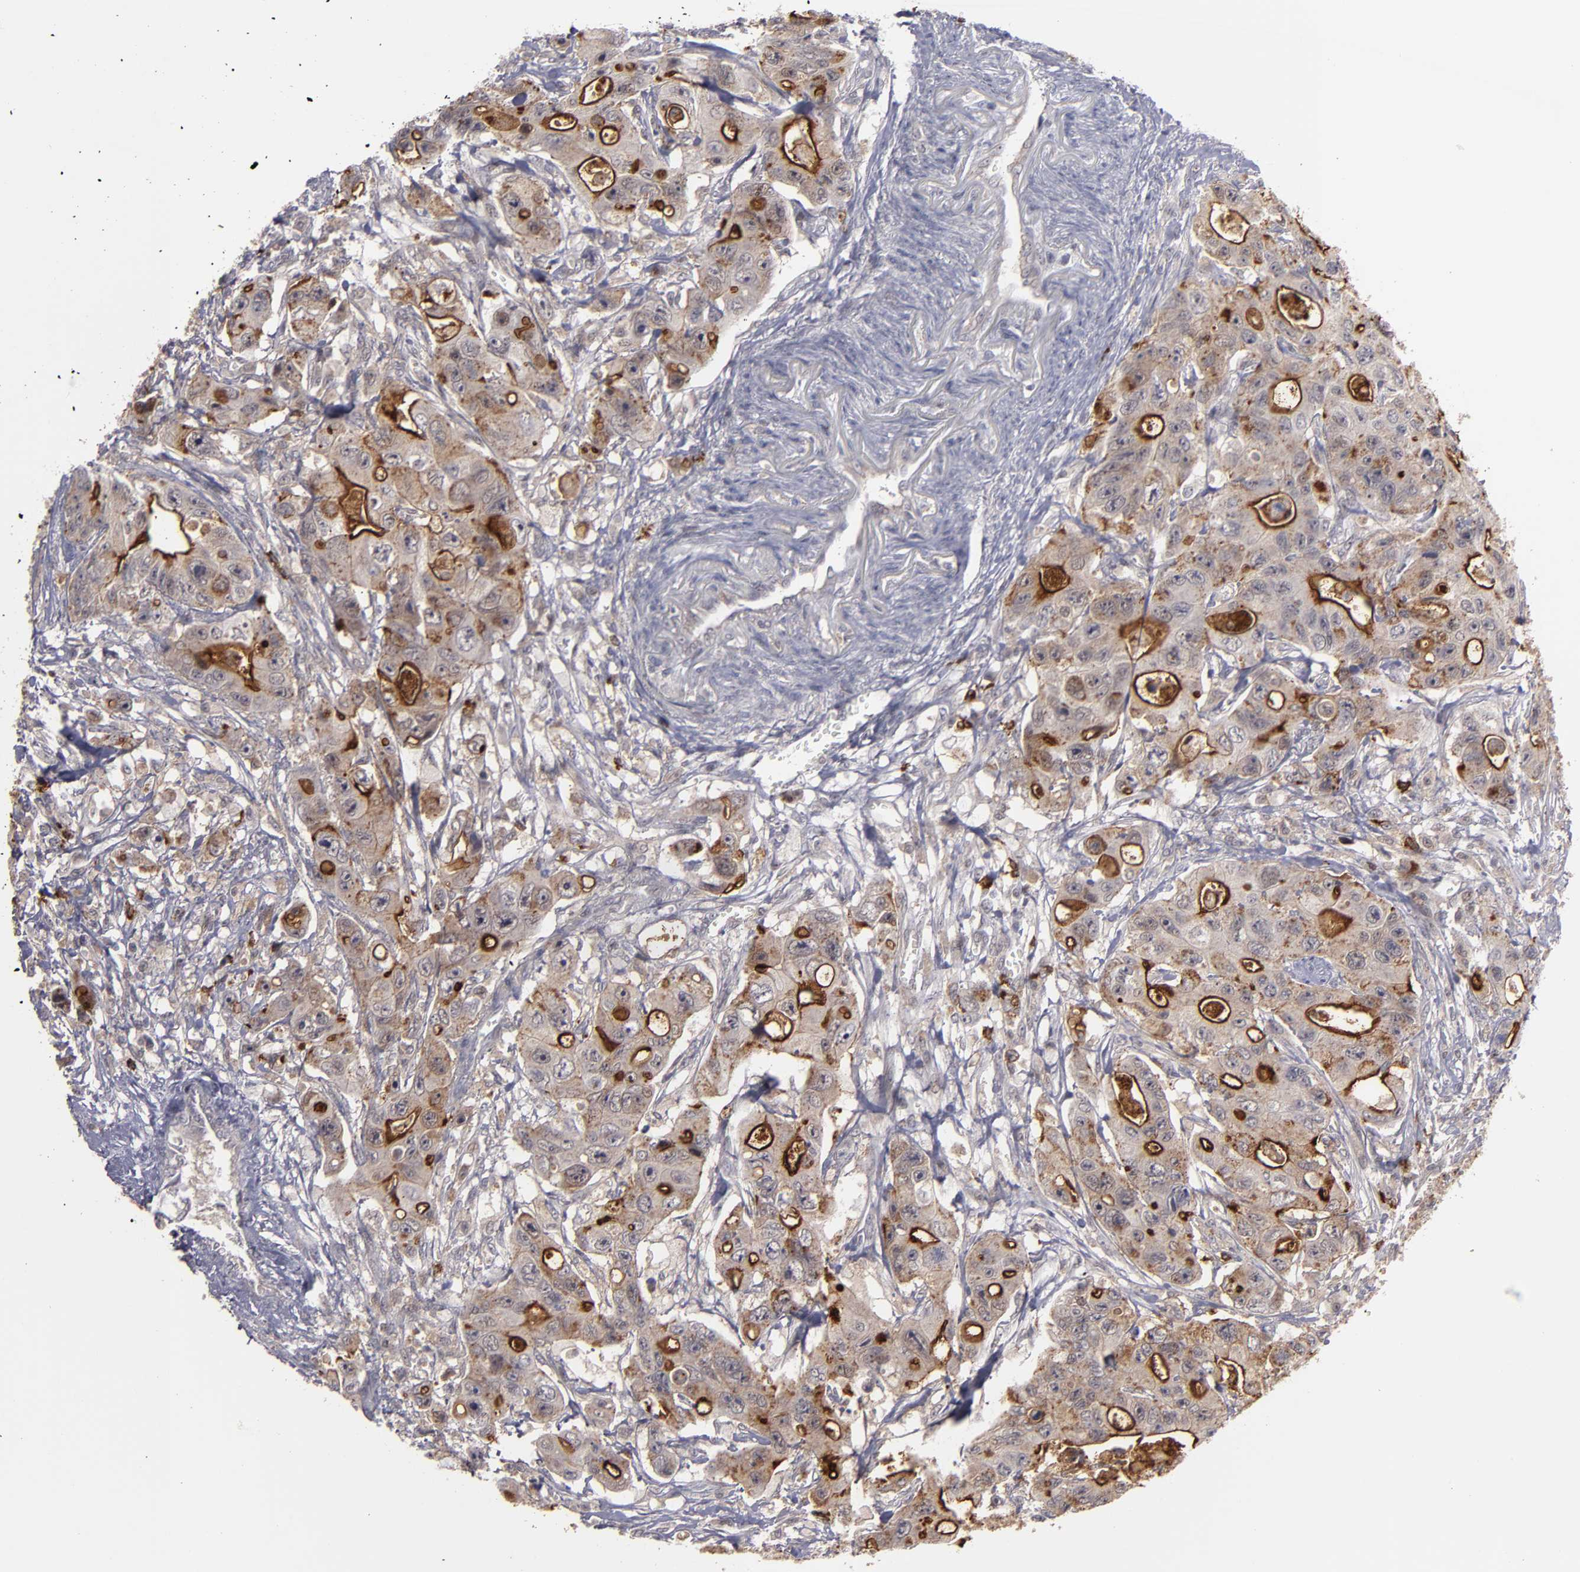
{"staining": {"intensity": "moderate", "quantity": ">75%", "location": "cytoplasmic/membranous"}, "tissue": "colorectal cancer", "cell_type": "Tumor cells", "image_type": "cancer", "snomed": [{"axis": "morphology", "description": "Adenocarcinoma, NOS"}, {"axis": "topography", "description": "Colon"}], "caption": "Immunohistochemical staining of colorectal adenocarcinoma displays medium levels of moderate cytoplasmic/membranous protein positivity in about >75% of tumor cells.", "gene": "STX3", "patient": {"sex": "female", "age": 46}}